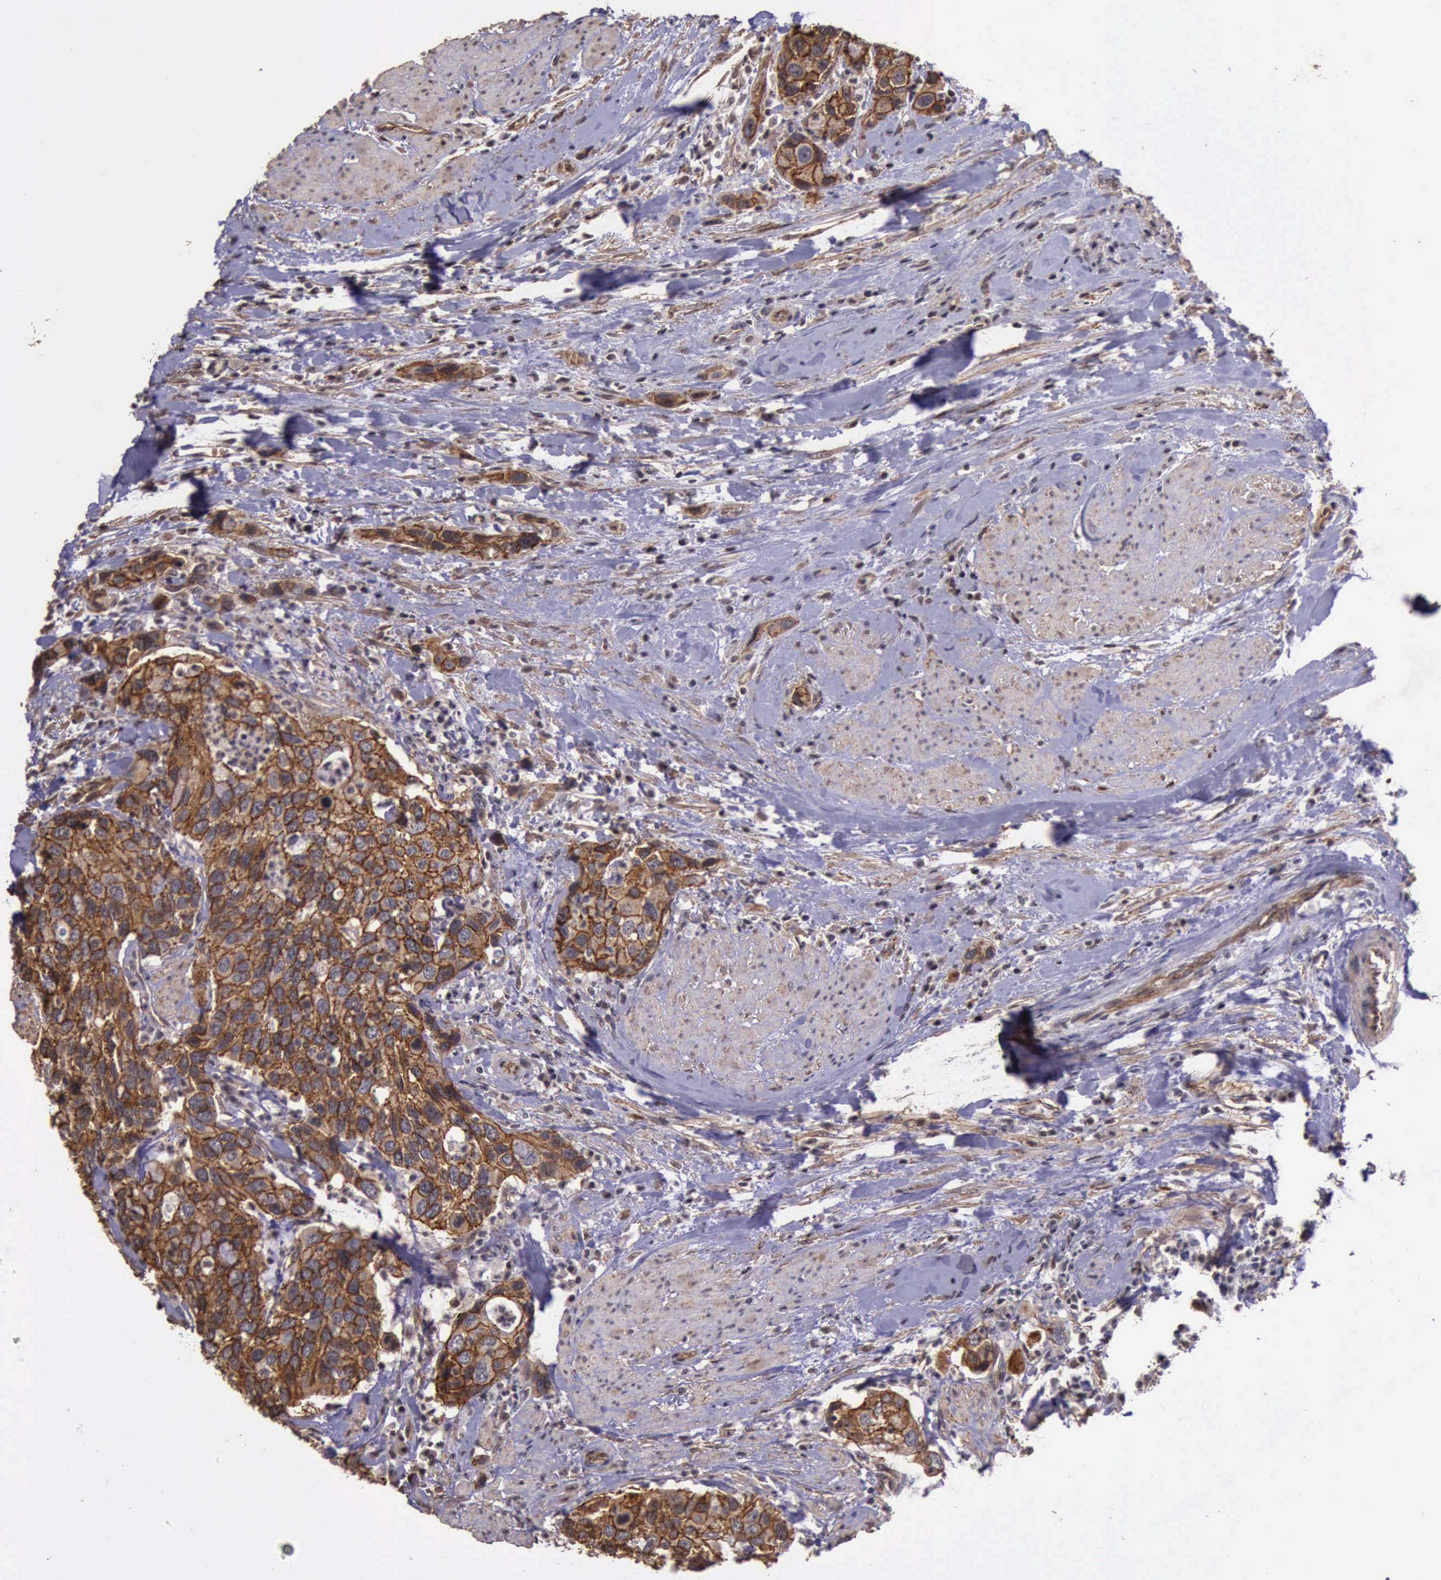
{"staining": {"intensity": "moderate", "quantity": ">75%", "location": "cytoplasmic/membranous"}, "tissue": "urothelial cancer", "cell_type": "Tumor cells", "image_type": "cancer", "snomed": [{"axis": "morphology", "description": "Urothelial carcinoma, High grade"}, {"axis": "topography", "description": "Urinary bladder"}], "caption": "Protein expression by immunohistochemistry (IHC) displays moderate cytoplasmic/membranous positivity in about >75% of tumor cells in urothelial cancer.", "gene": "CTNNB1", "patient": {"sex": "male", "age": 66}}